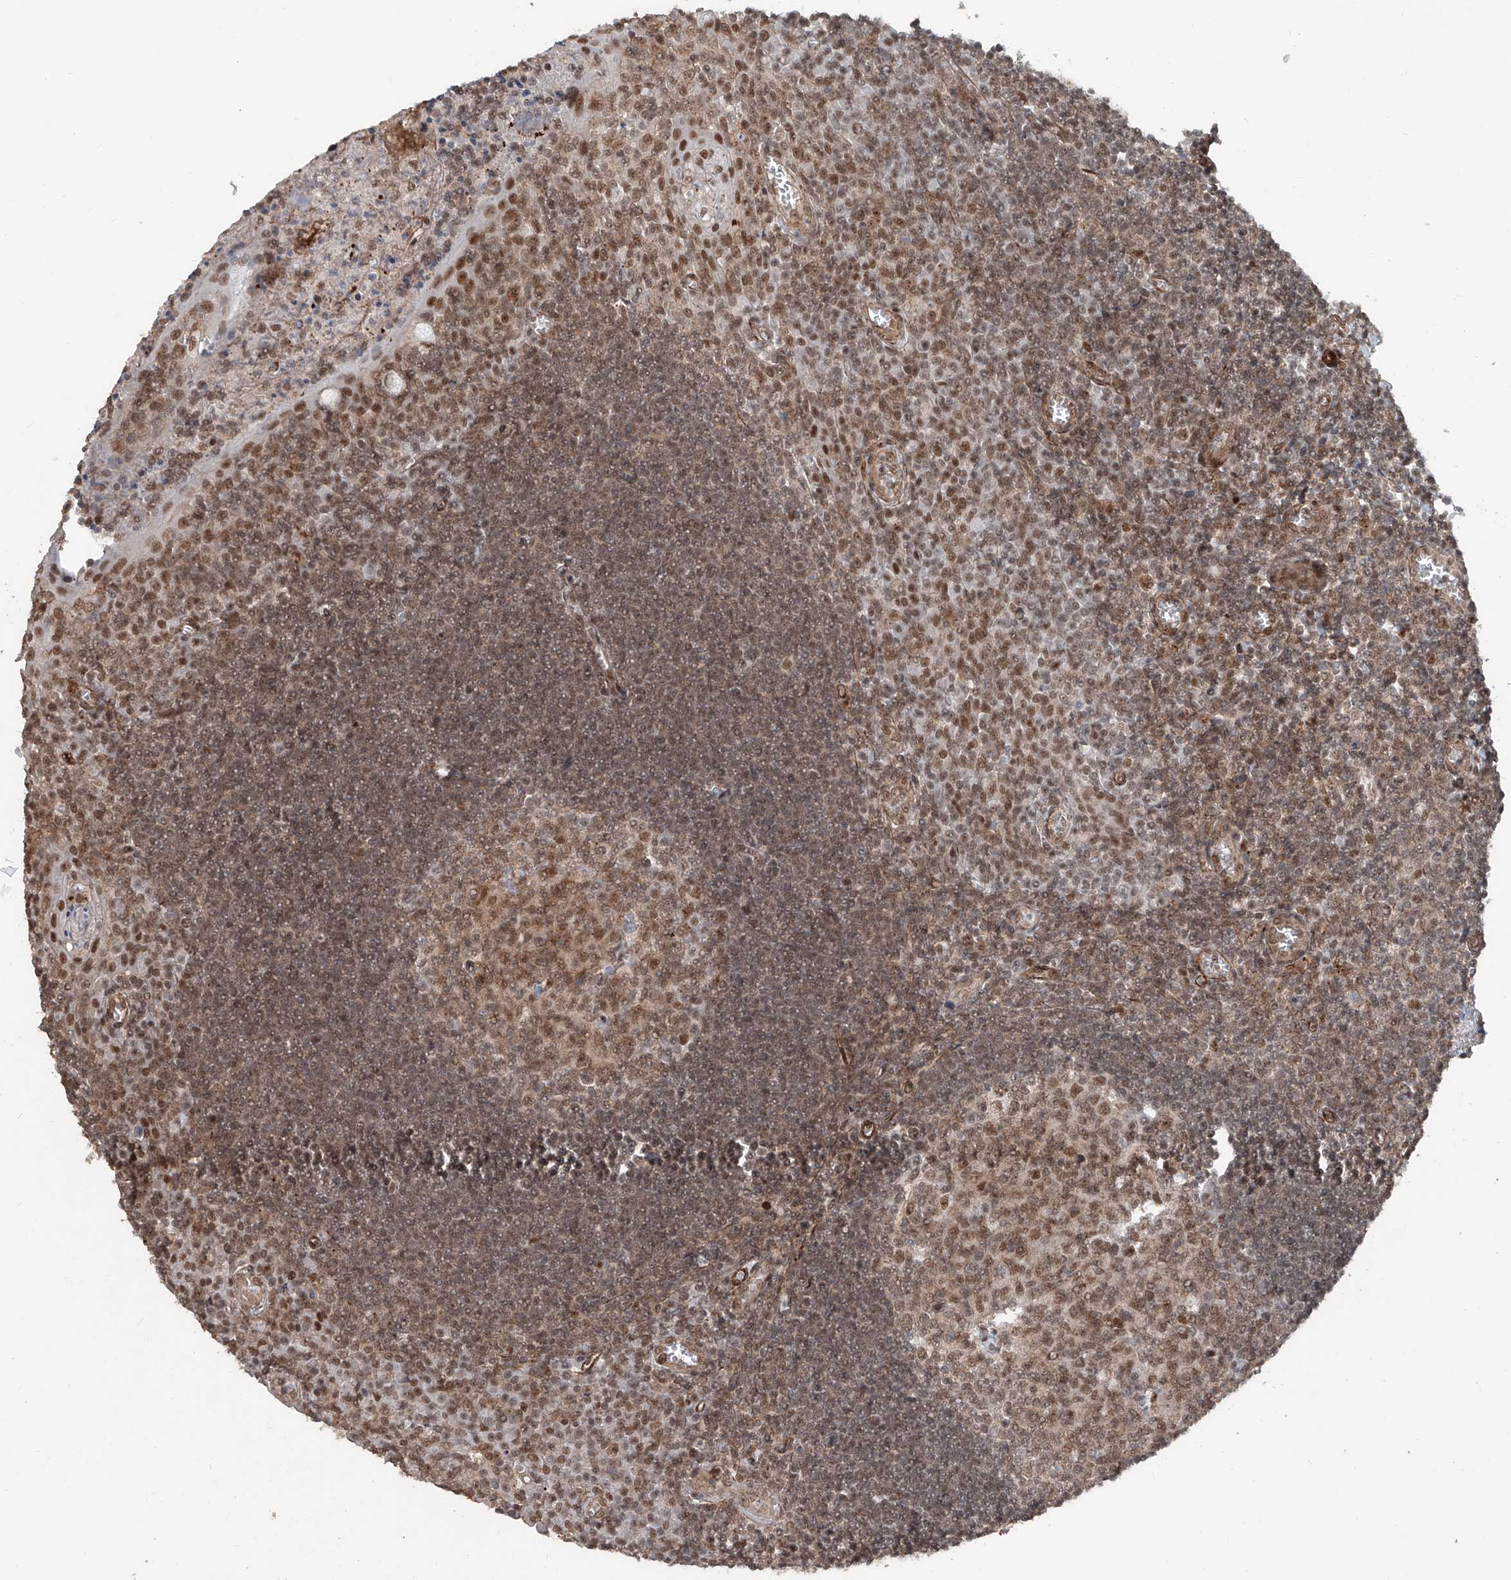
{"staining": {"intensity": "moderate", "quantity": ">75%", "location": "nuclear"}, "tissue": "tonsil", "cell_type": "Germinal center cells", "image_type": "normal", "snomed": [{"axis": "morphology", "description": "Normal tissue, NOS"}, {"axis": "topography", "description": "Tonsil"}], "caption": "Protein analysis of normal tonsil reveals moderate nuclear positivity in approximately >75% of germinal center cells. The staining was performed using DAB, with brown indicating positive protein expression. Nuclei are stained blue with hematoxylin.", "gene": "SDE2", "patient": {"sex": "male", "age": 27}}